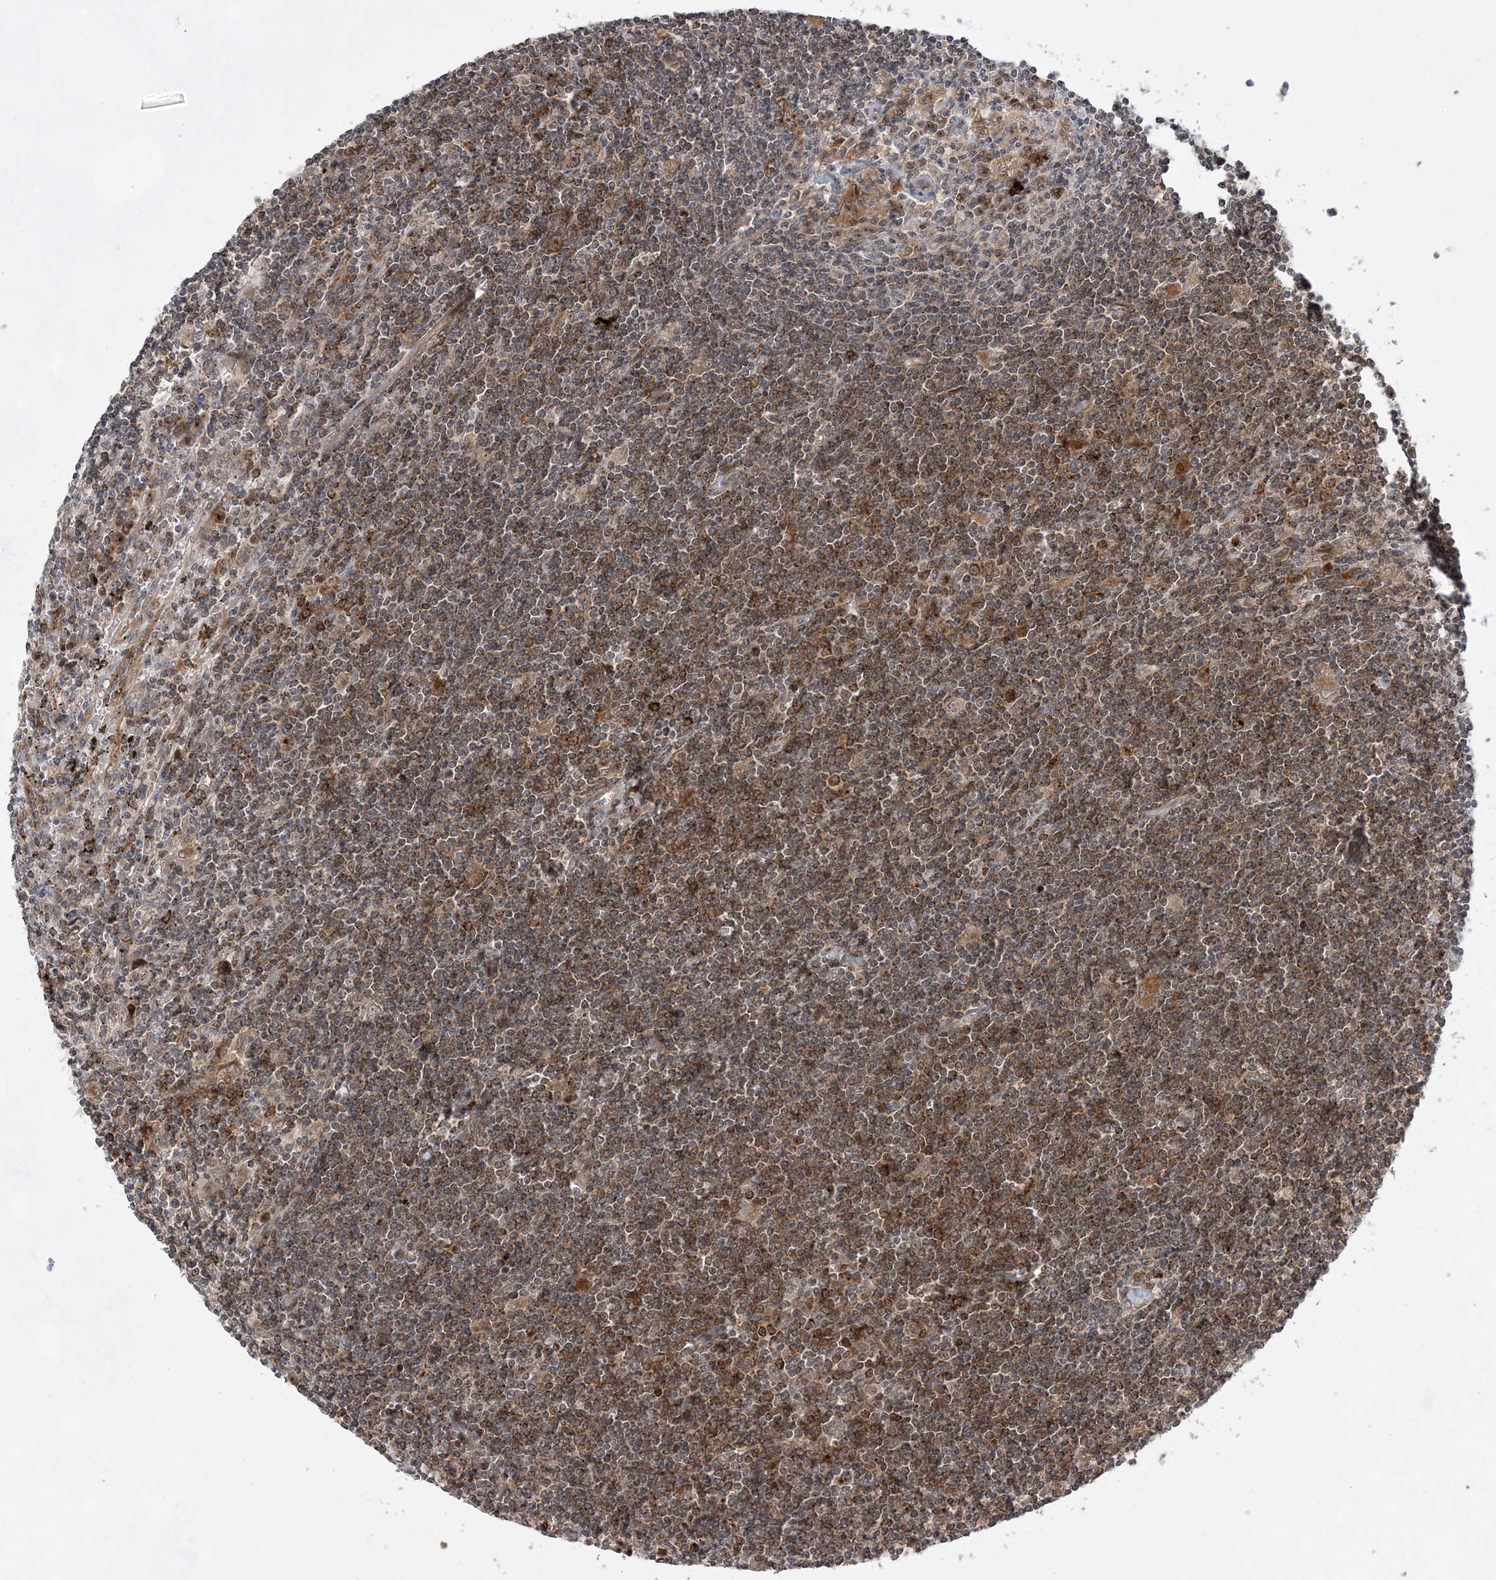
{"staining": {"intensity": "moderate", "quantity": "25%-75%", "location": "cytoplasmic/membranous"}, "tissue": "lymphoma", "cell_type": "Tumor cells", "image_type": "cancer", "snomed": [{"axis": "morphology", "description": "Malignant lymphoma, non-Hodgkin's type, Low grade"}, {"axis": "topography", "description": "Spleen"}], "caption": "Tumor cells show medium levels of moderate cytoplasmic/membranous positivity in about 25%-75% of cells in human malignant lymphoma, non-Hodgkin's type (low-grade).", "gene": "ANAPC15", "patient": {"sex": "male", "age": 76}}